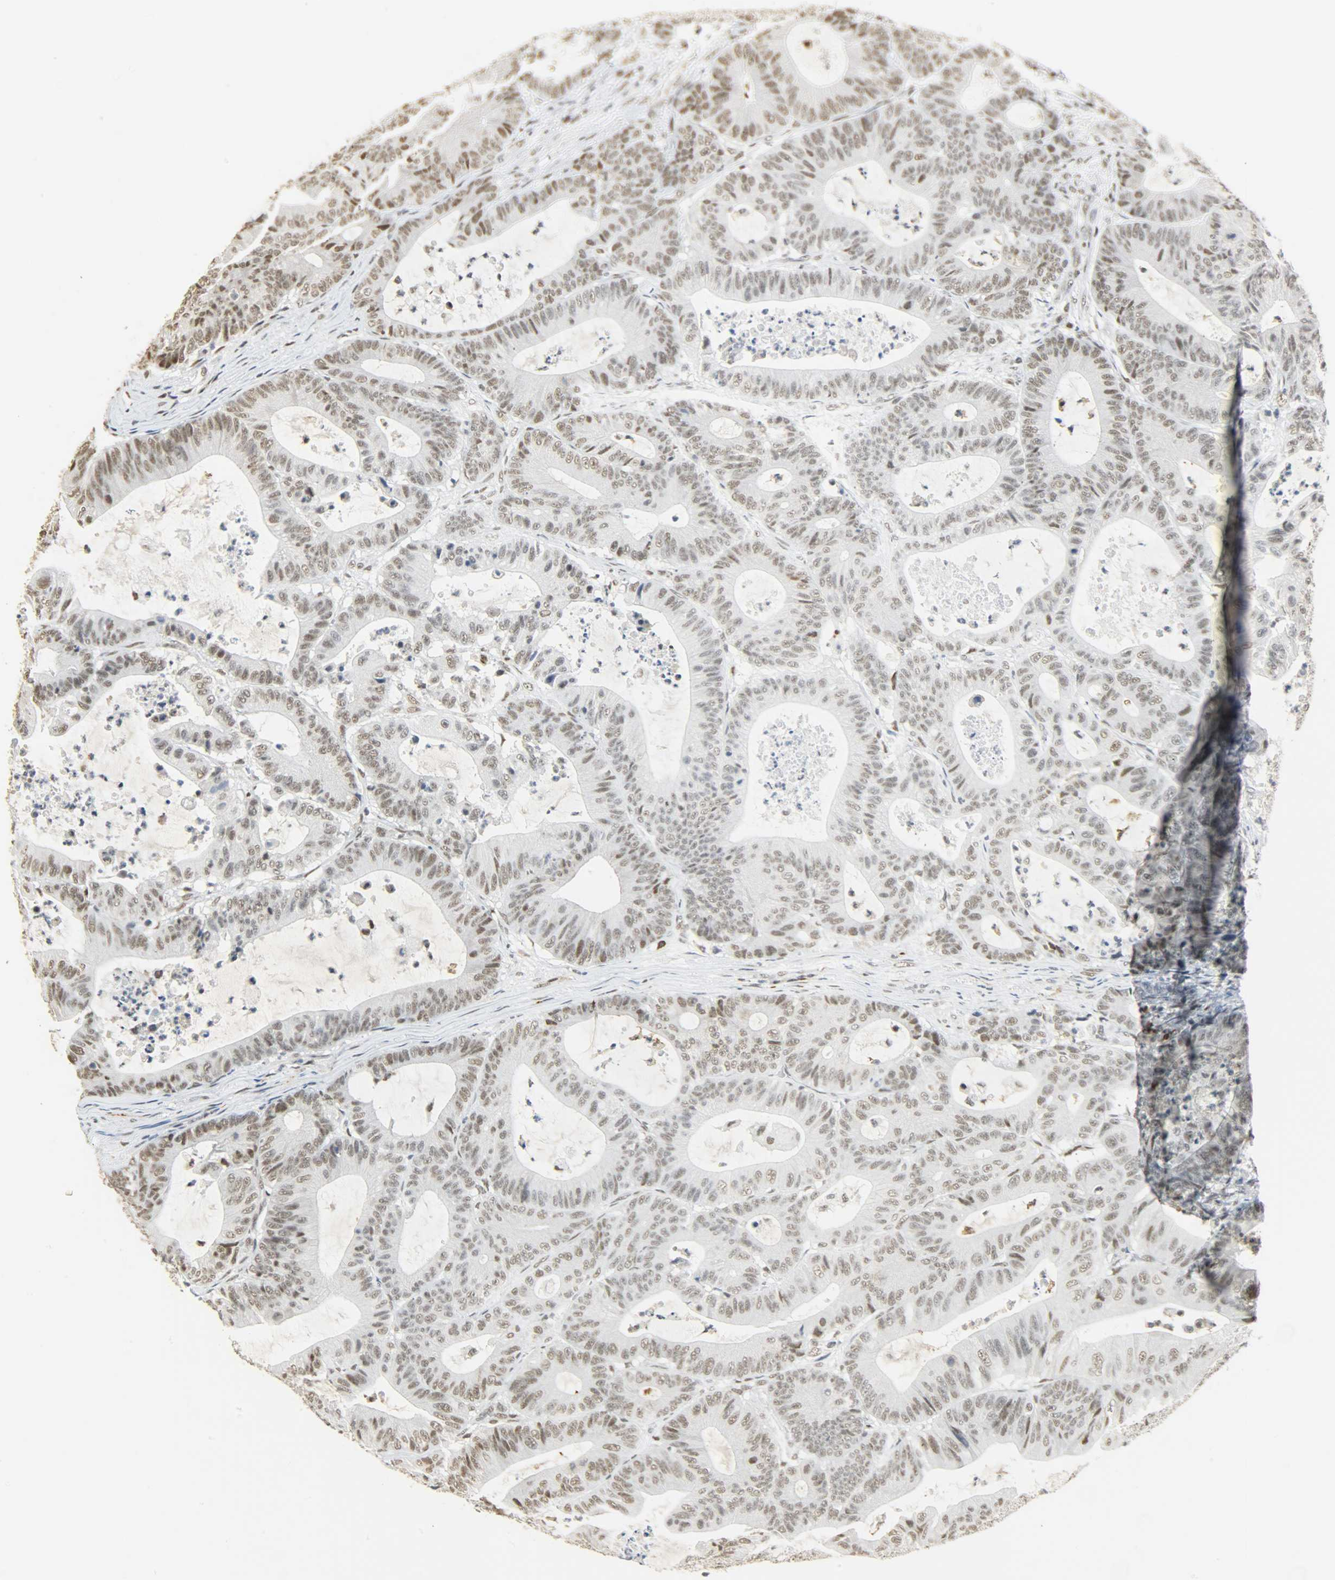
{"staining": {"intensity": "moderate", "quantity": ">75%", "location": "nuclear"}, "tissue": "colorectal cancer", "cell_type": "Tumor cells", "image_type": "cancer", "snomed": [{"axis": "morphology", "description": "Adenocarcinoma, NOS"}, {"axis": "topography", "description": "Colon"}], "caption": "Immunohistochemistry (IHC) histopathology image of colorectal cancer stained for a protein (brown), which displays medium levels of moderate nuclear positivity in approximately >75% of tumor cells.", "gene": "NGFR", "patient": {"sex": "female", "age": 84}}